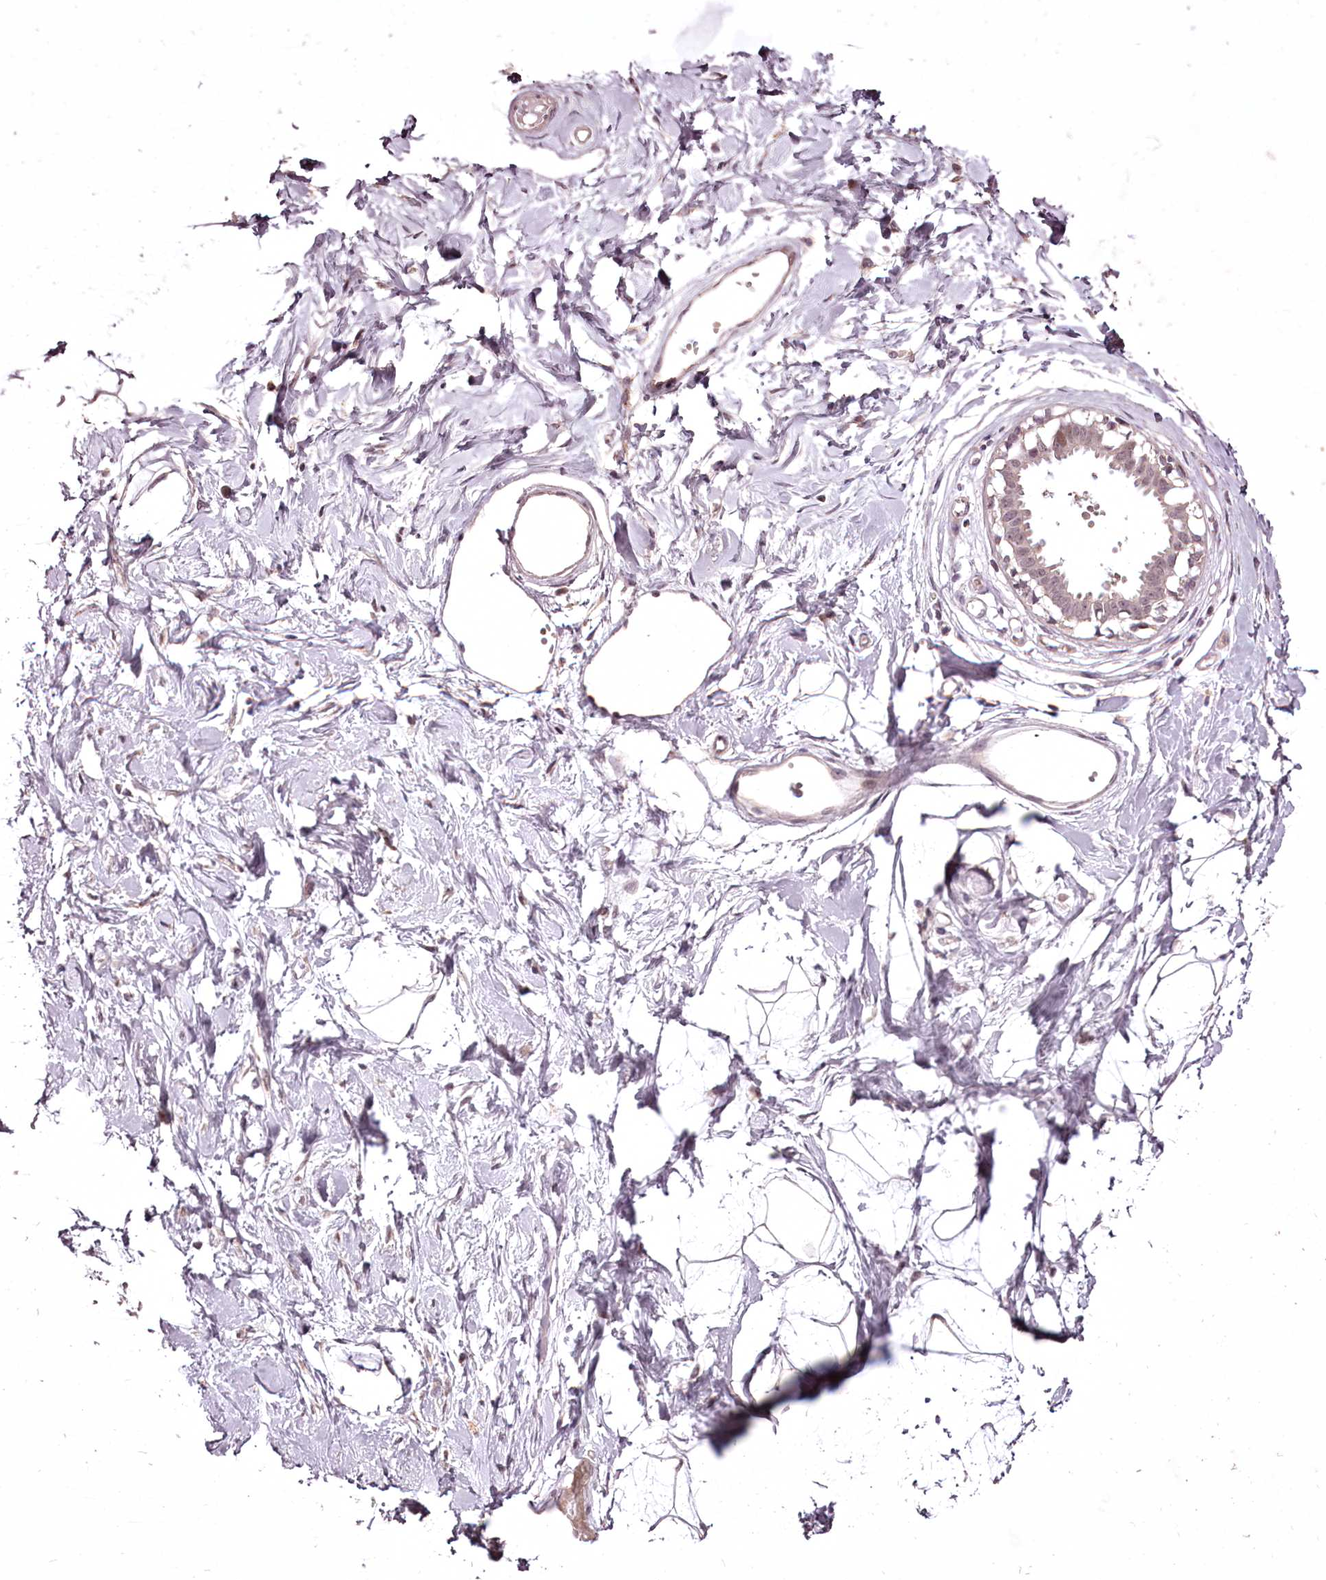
{"staining": {"intensity": "negative", "quantity": "none", "location": "none"}, "tissue": "breast", "cell_type": "Adipocytes", "image_type": "normal", "snomed": [{"axis": "morphology", "description": "Normal tissue, NOS"}, {"axis": "topography", "description": "Breast"}], "caption": "IHC of benign human breast exhibits no staining in adipocytes.", "gene": "ADRA1D", "patient": {"sex": "female", "age": 45}}